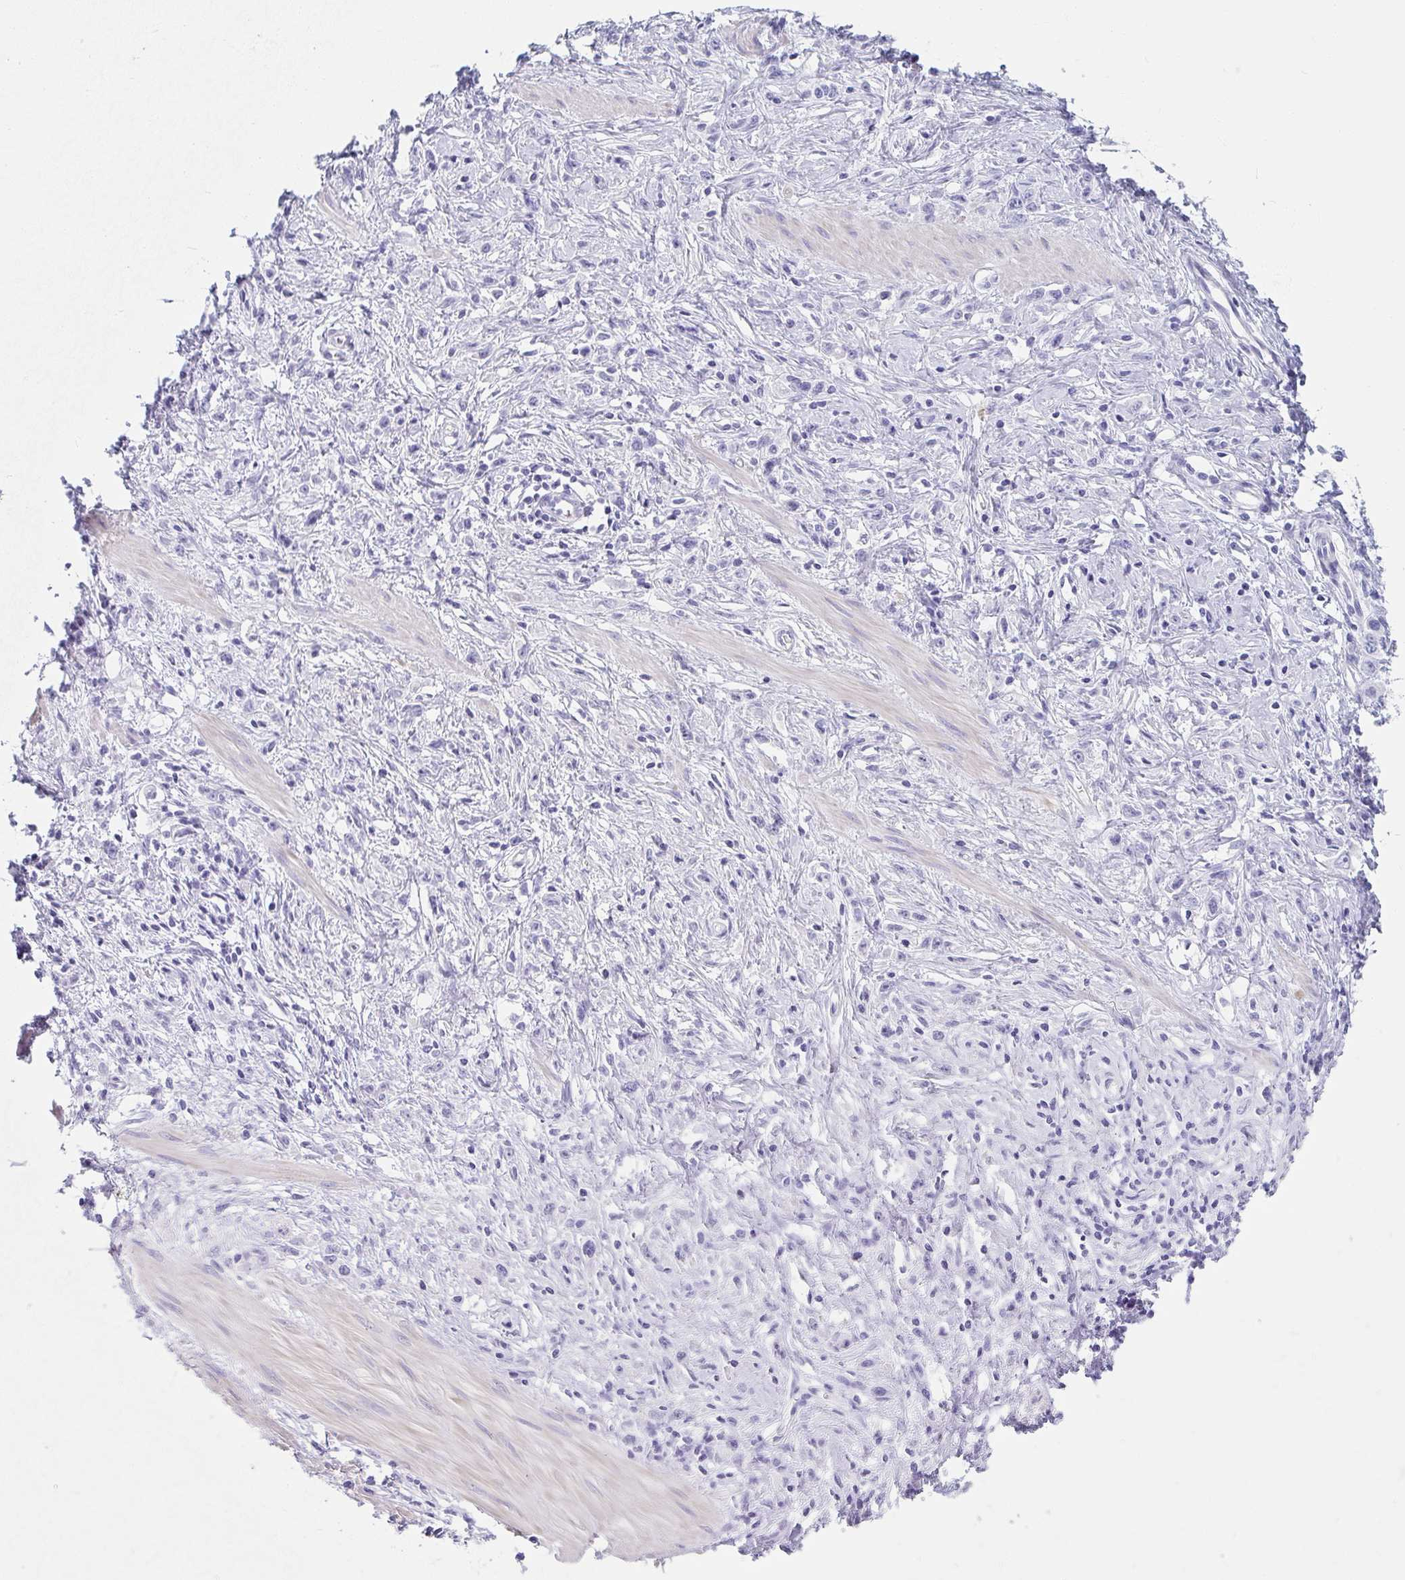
{"staining": {"intensity": "negative", "quantity": "none", "location": "none"}, "tissue": "stomach cancer", "cell_type": "Tumor cells", "image_type": "cancer", "snomed": [{"axis": "morphology", "description": "Adenocarcinoma, NOS"}, {"axis": "topography", "description": "Stomach"}], "caption": "Tumor cells are negative for brown protein staining in stomach adenocarcinoma. (IHC, brightfield microscopy, high magnification).", "gene": "PRND", "patient": {"sex": "male", "age": 47}}